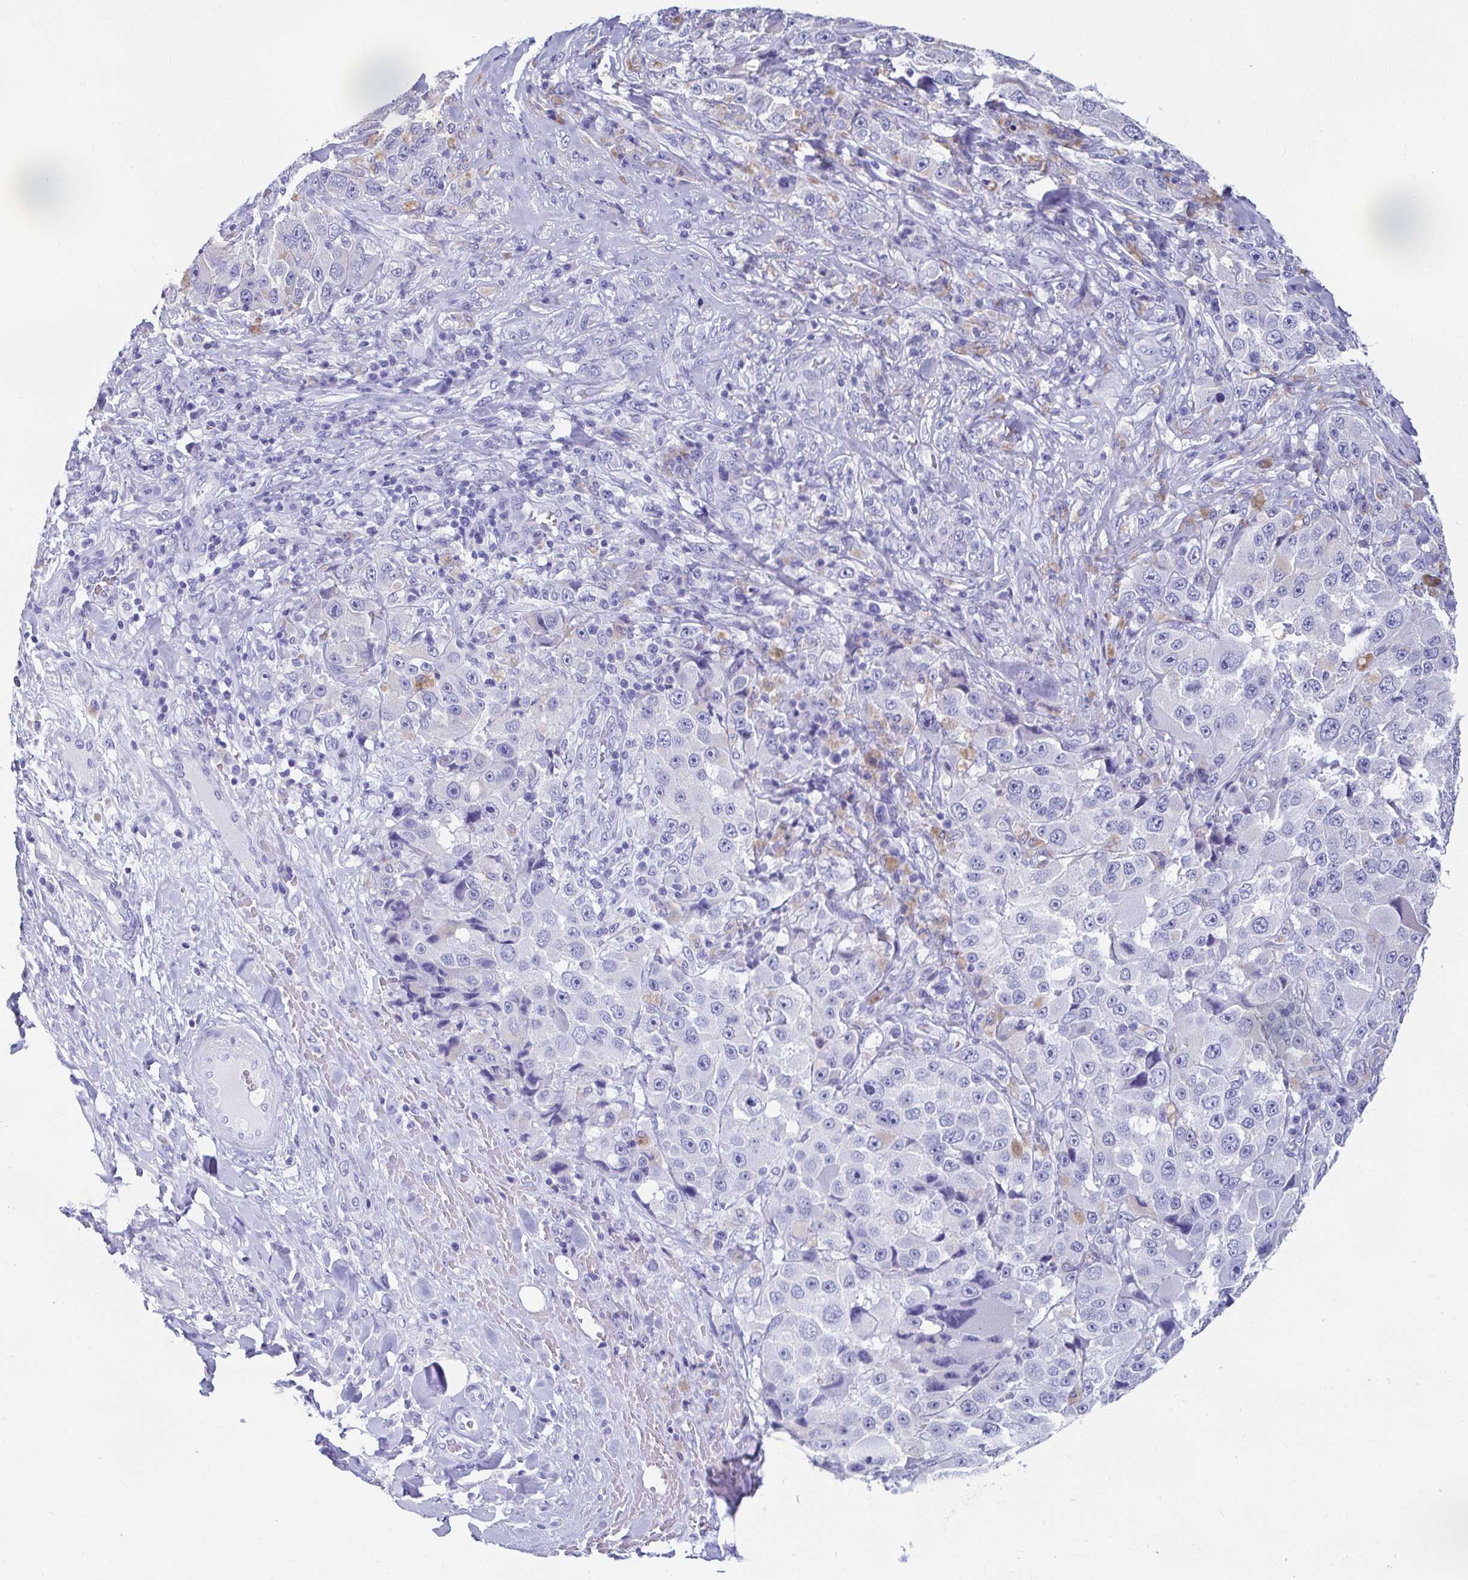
{"staining": {"intensity": "negative", "quantity": "none", "location": "none"}, "tissue": "melanoma", "cell_type": "Tumor cells", "image_type": "cancer", "snomed": [{"axis": "morphology", "description": "Malignant melanoma, Metastatic site"}, {"axis": "topography", "description": "Lymph node"}], "caption": "Malignant melanoma (metastatic site) was stained to show a protein in brown. There is no significant positivity in tumor cells.", "gene": "ZPBP2", "patient": {"sex": "male", "age": 62}}